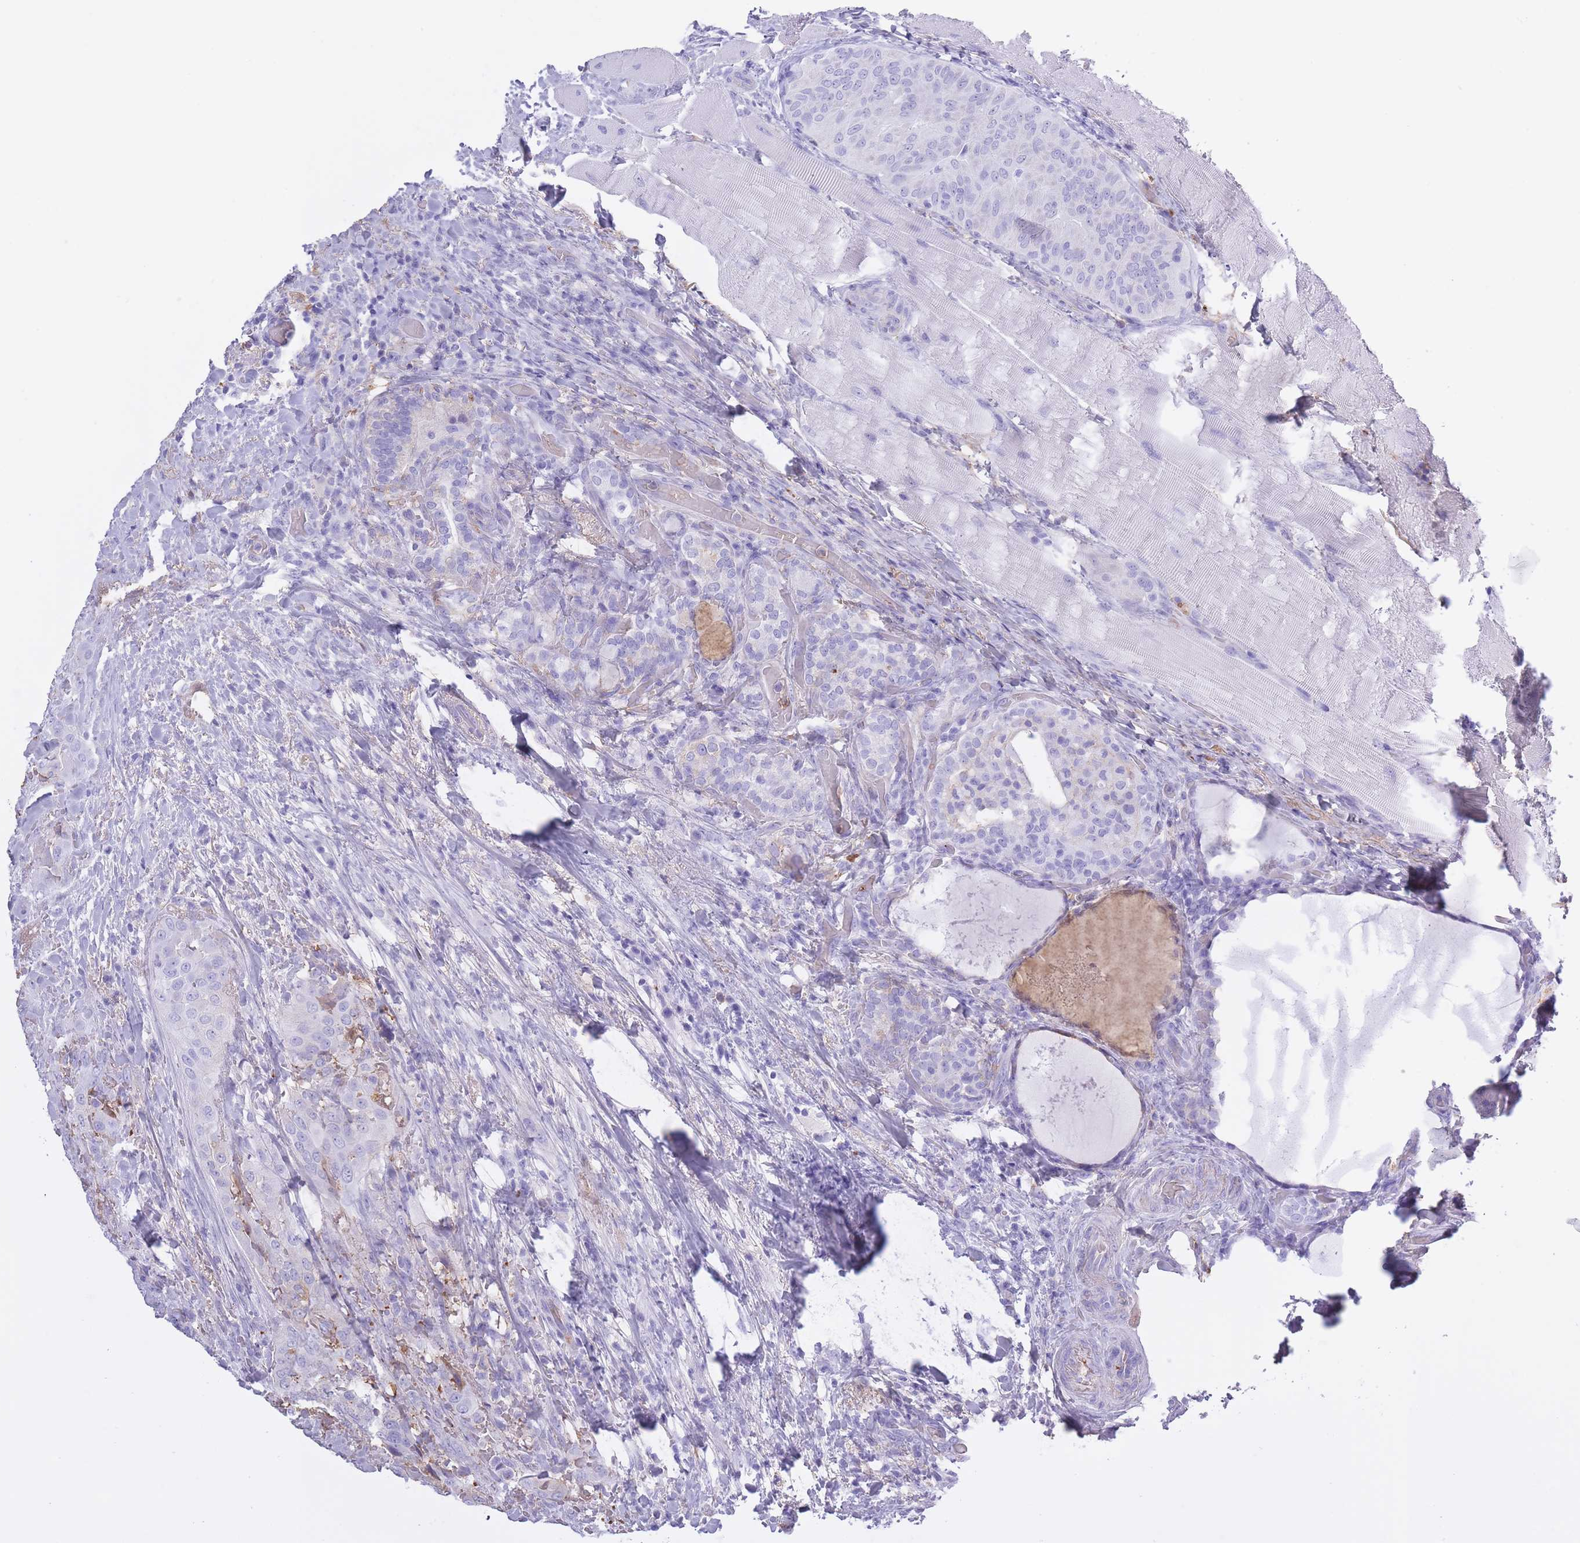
{"staining": {"intensity": "negative", "quantity": "none", "location": "none"}, "tissue": "thyroid cancer", "cell_type": "Tumor cells", "image_type": "cancer", "snomed": [{"axis": "morphology", "description": "Papillary adenocarcinoma, NOS"}, {"axis": "topography", "description": "Thyroid gland"}], "caption": "High power microscopy histopathology image of an immunohistochemistry (IHC) micrograph of thyroid cancer, revealing no significant positivity in tumor cells. The staining is performed using DAB brown chromogen with nuclei counter-stained in using hematoxylin.", "gene": "AP3S2", "patient": {"sex": "male", "age": 61}}